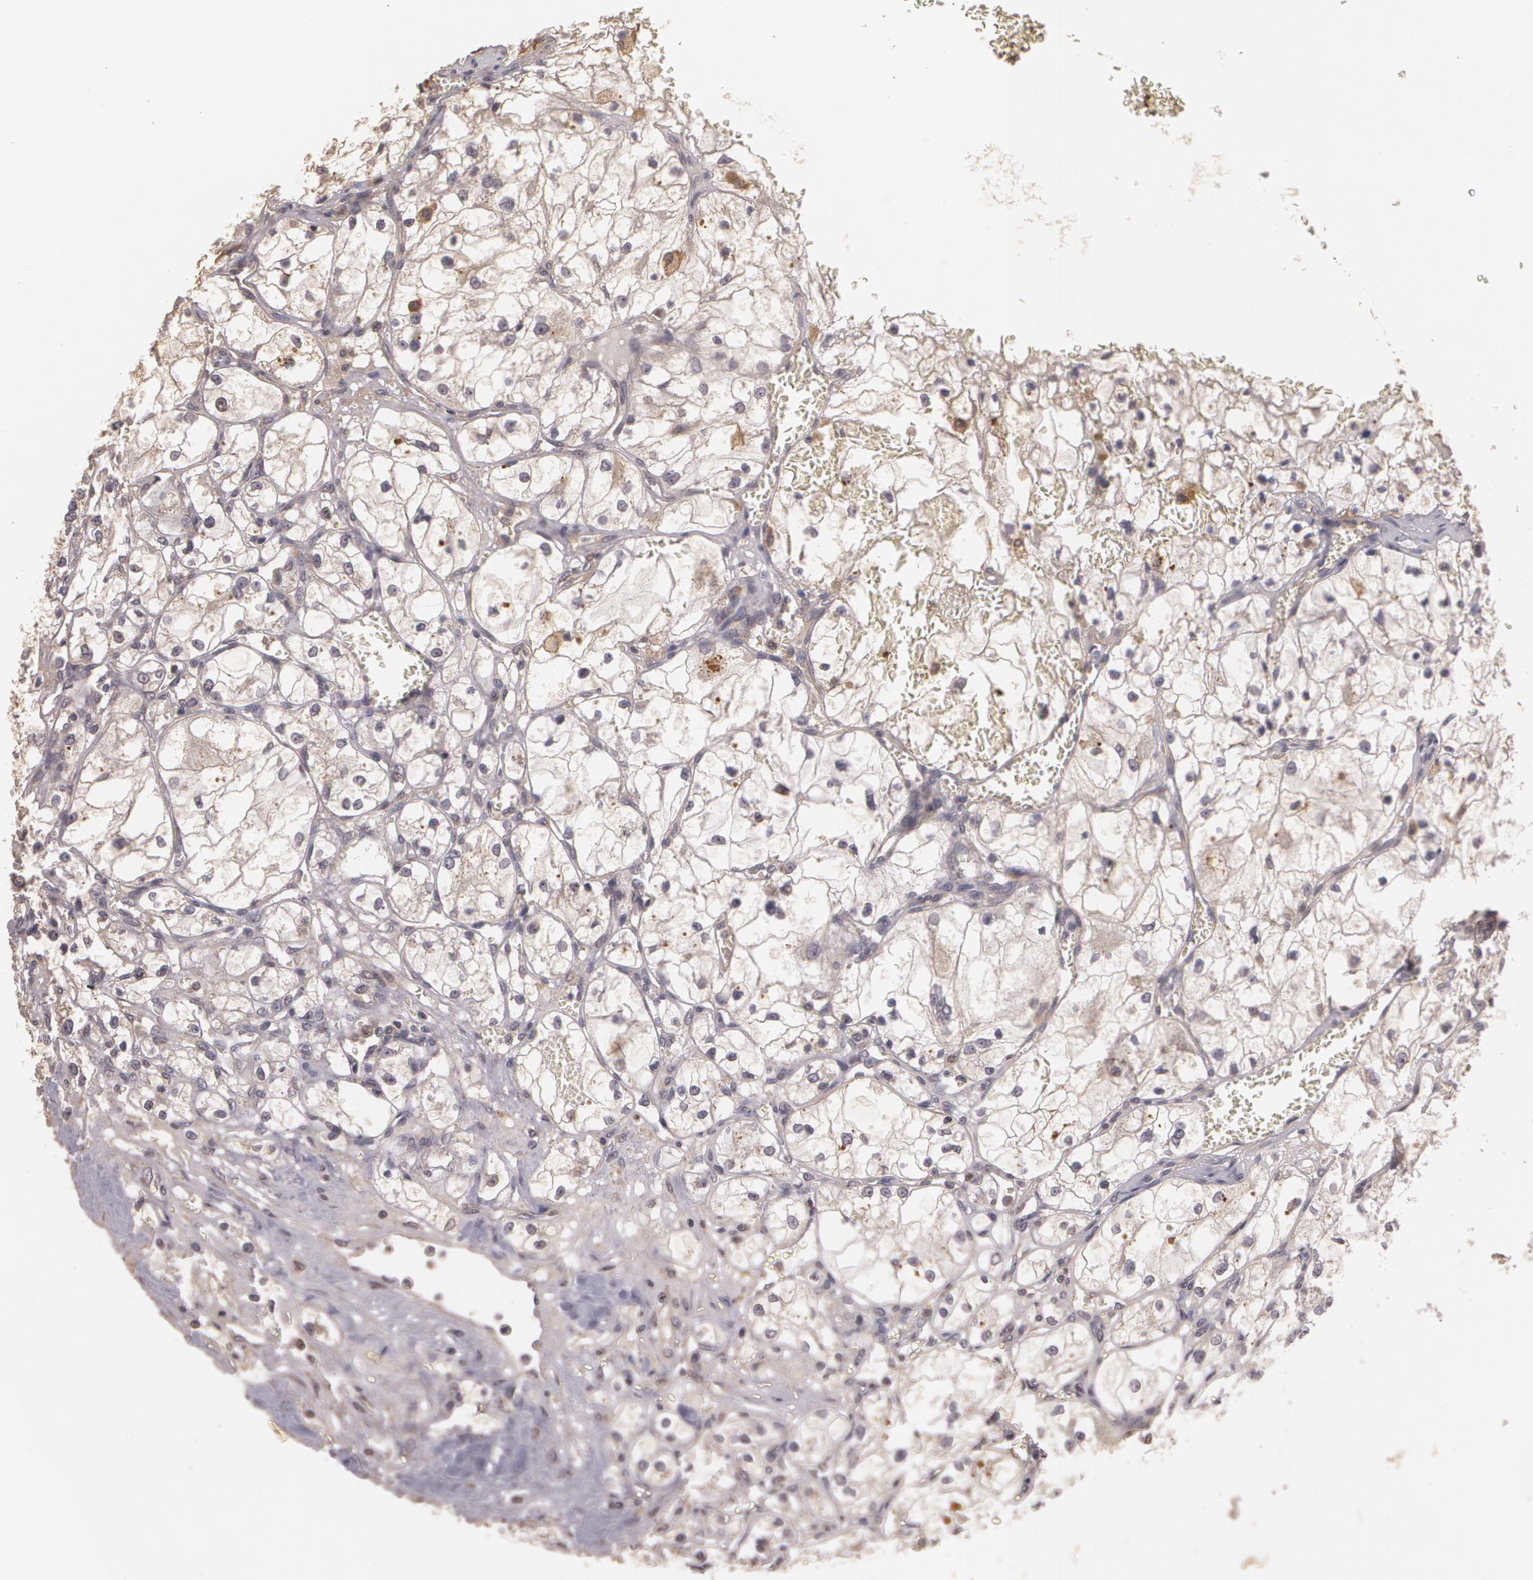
{"staining": {"intensity": "weak", "quantity": "<25%", "location": "cytoplasmic/membranous,nuclear"}, "tissue": "renal cancer", "cell_type": "Tumor cells", "image_type": "cancer", "snomed": [{"axis": "morphology", "description": "Adenocarcinoma, NOS"}, {"axis": "topography", "description": "Kidney"}], "caption": "Immunohistochemical staining of human adenocarcinoma (renal) displays no significant positivity in tumor cells. (IHC, brightfield microscopy, high magnification).", "gene": "BRCA1", "patient": {"sex": "male", "age": 61}}